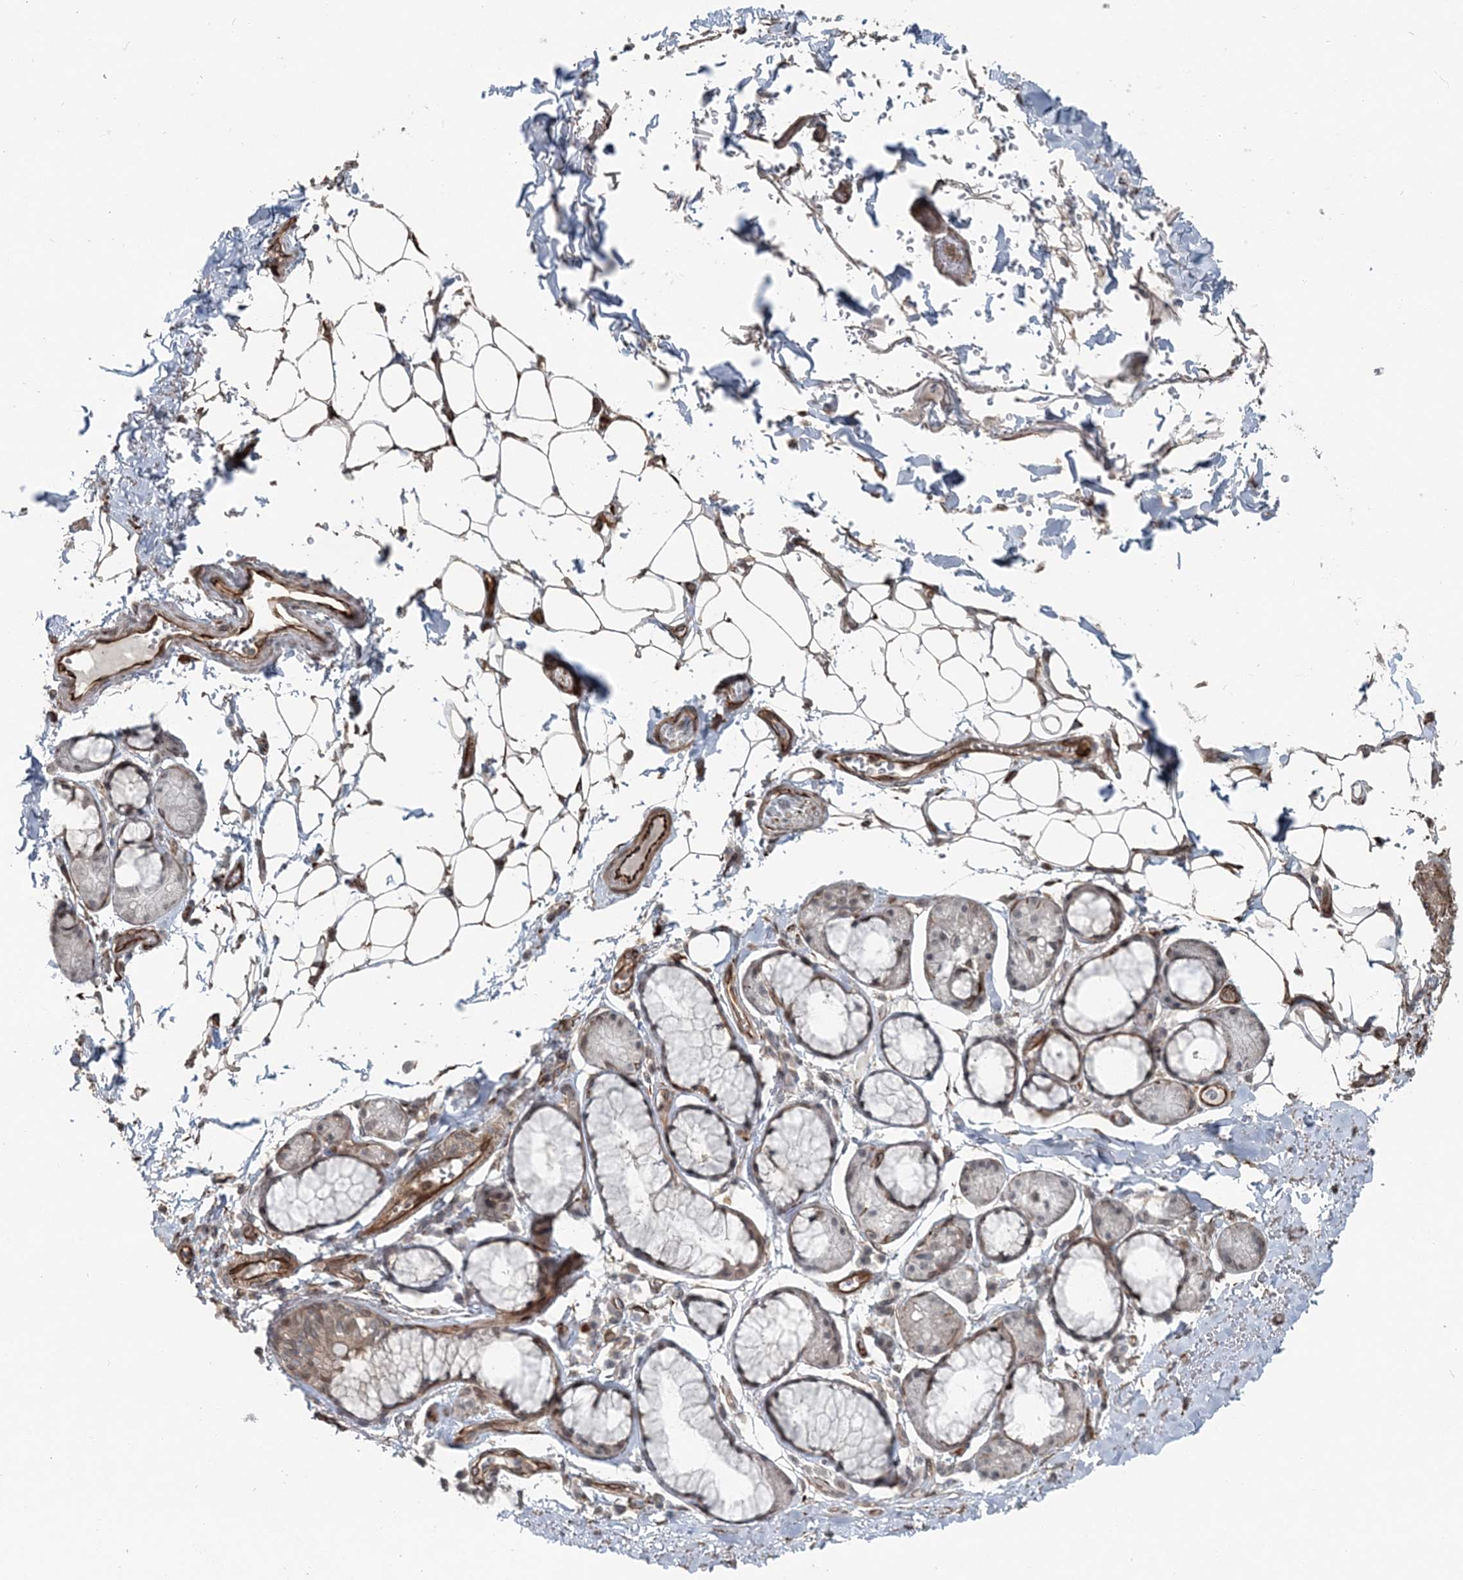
{"staining": {"intensity": "weak", "quantity": "25%-75%", "location": "cytoplasmic/membranous"}, "tissue": "bronchus", "cell_type": "Respiratory epithelial cells", "image_type": "normal", "snomed": [{"axis": "morphology", "description": "Normal tissue, NOS"}, {"axis": "topography", "description": "Cartilage tissue"}], "caption": "Brown immunohistochemical staining in unremarkable bronchus exhibits weak cytoplasmic/membranous expression in approximately 25%-75% of respiratory epithelial cells.", "gene": "FBXL17", "patient": {"sex": "female", "age": 63}}